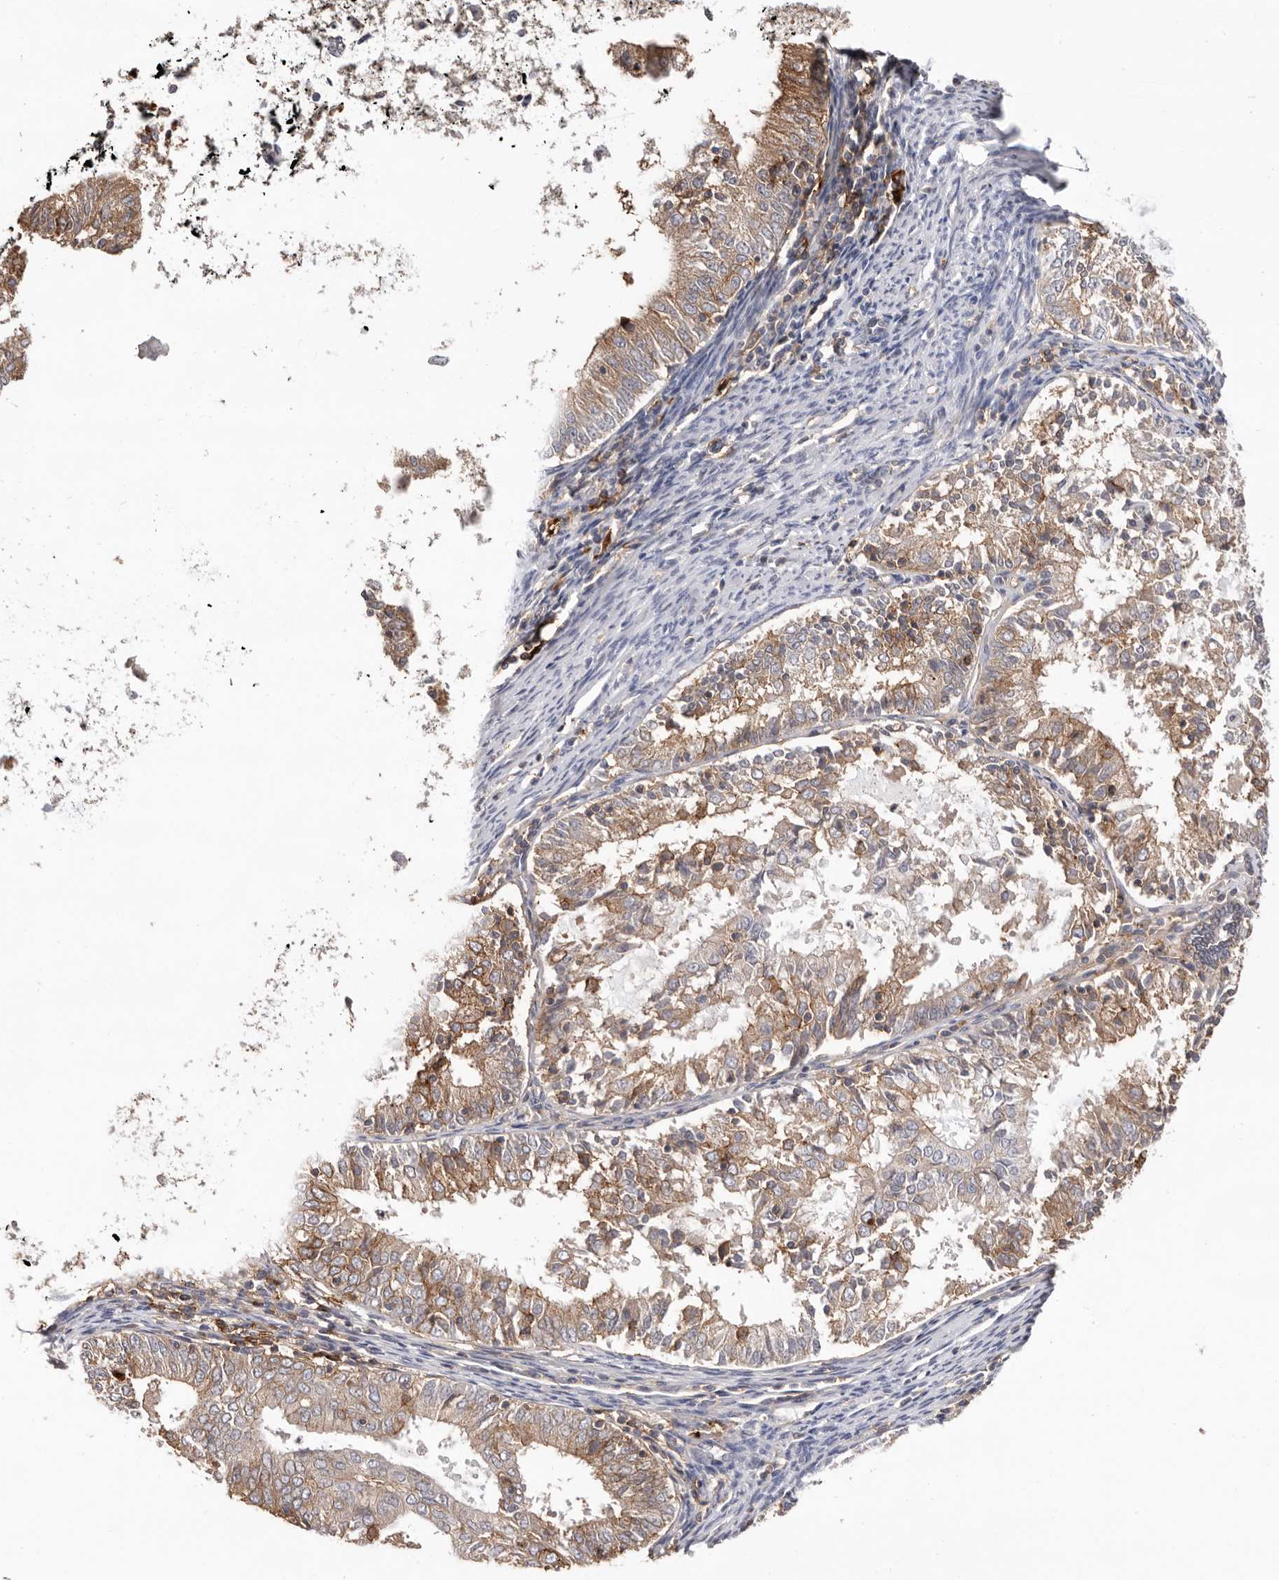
{"staining": {"intensity": "moderate", "quantity": "25%-75%", "location": "cytoplasmic/membranous"}, "tissue": "endometrial cancer", "cell_type": "Tumor cells", "image_type": "cancer", "snomed": [{"axis": "morphology", "description": "Adenocarcinoma, NOS"}, {"axis": "topography", "description": "Endometrium"}], "caption": "A brown stain highlights moderate cytoplasmic/membranous expression of a protein in endometrial adenocarcinoma tumor cells.", "gene": "MMACHC", "patient": {"sex": "female", "age": 57}}